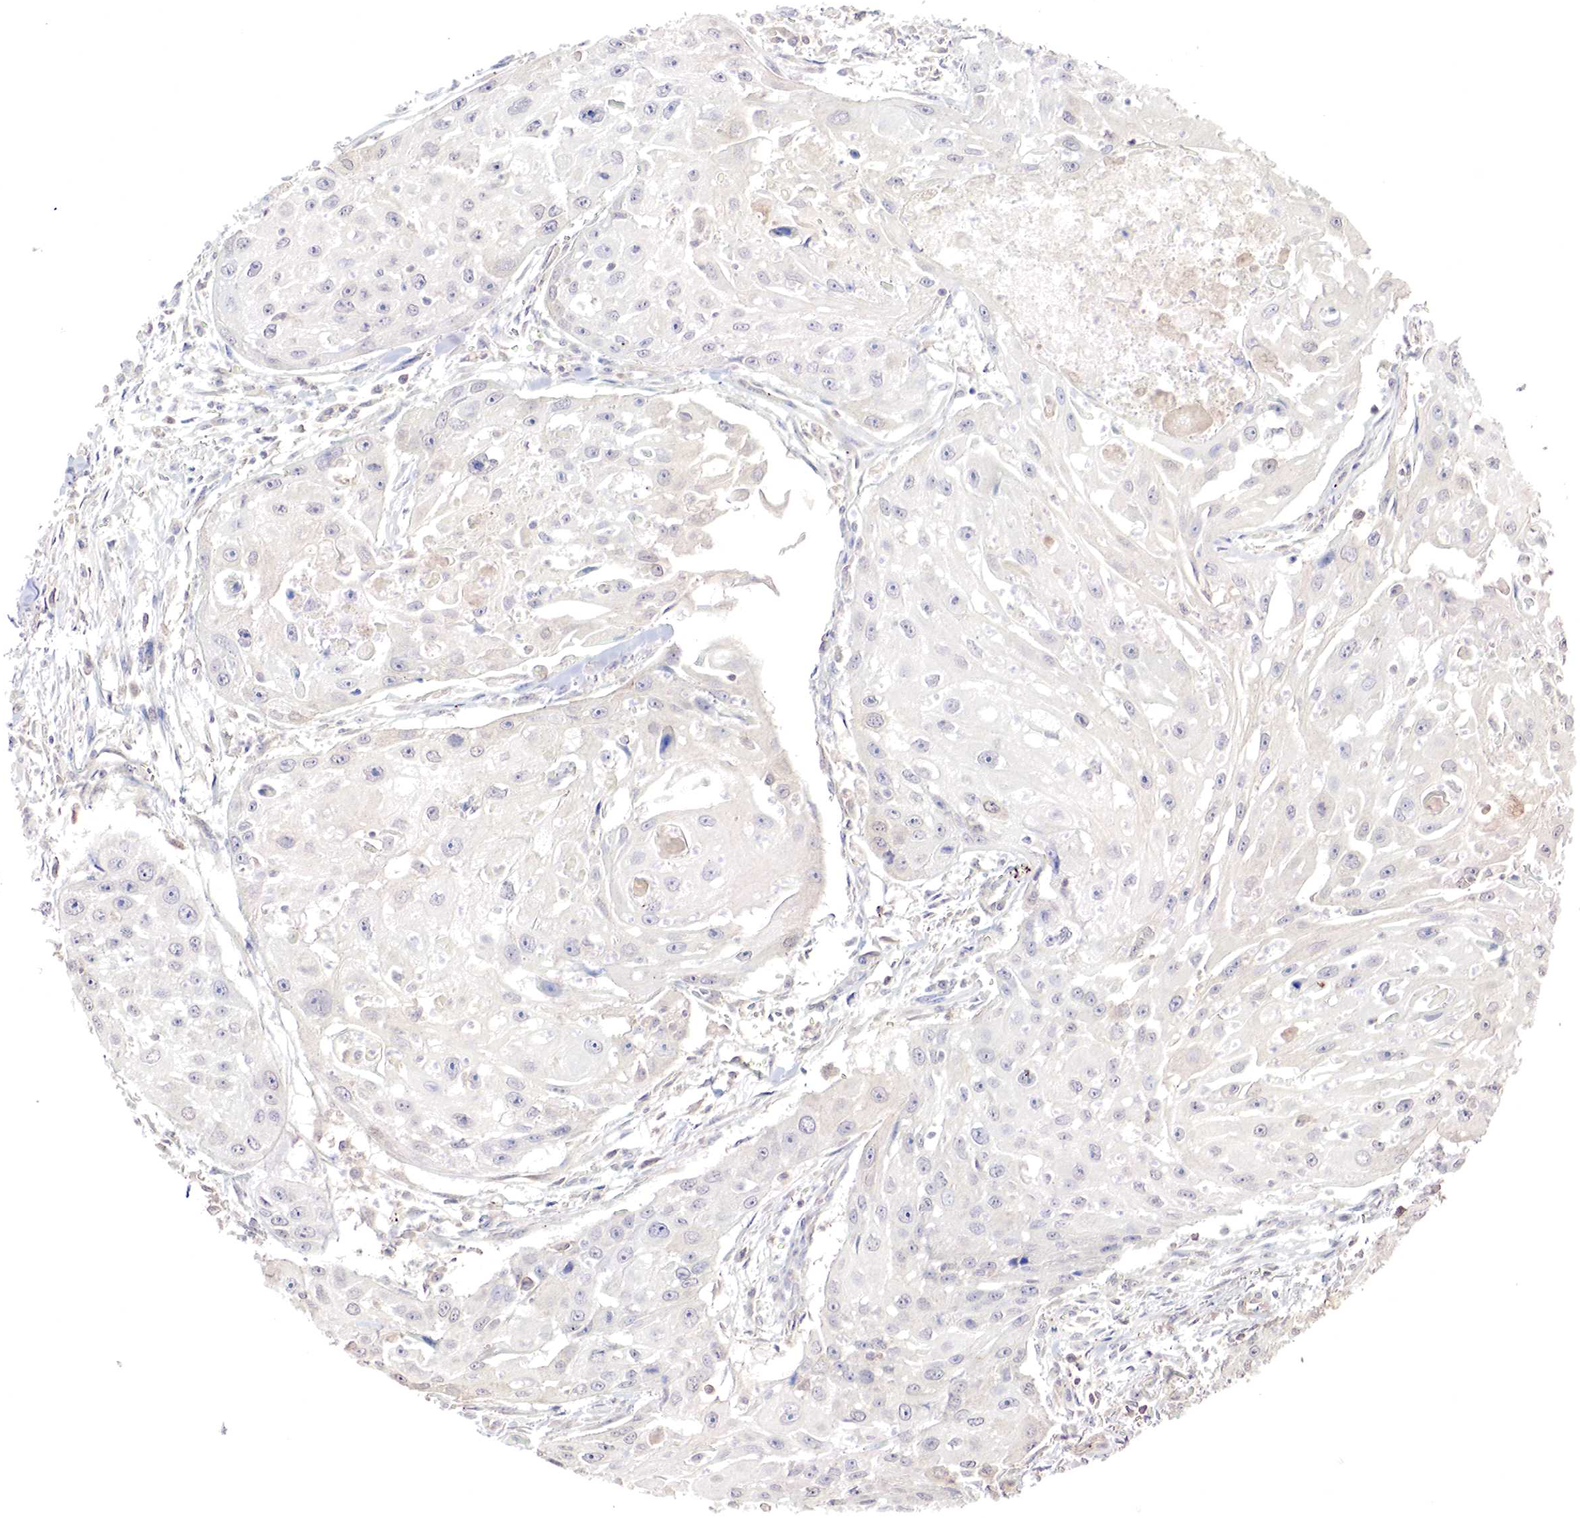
{"staining": {"intensity": "negative", "quantity": "none", "location": "none"}, "tissue": "head and neck cancer", "cell_type": "Tumor cells", "image_type": "cancer", "snomed": [{"axis": "morphology", "description": "Squamous cell carcinoma, NOS"}, {"axis": "topography", "description": "Head-Neck"}], "caption": "Tumor cells are negative for brown protein staining in squamous cell carcinoma (head and neck).", "gene": "GATA1", "patient": {"sex": "male", "age": 64}}